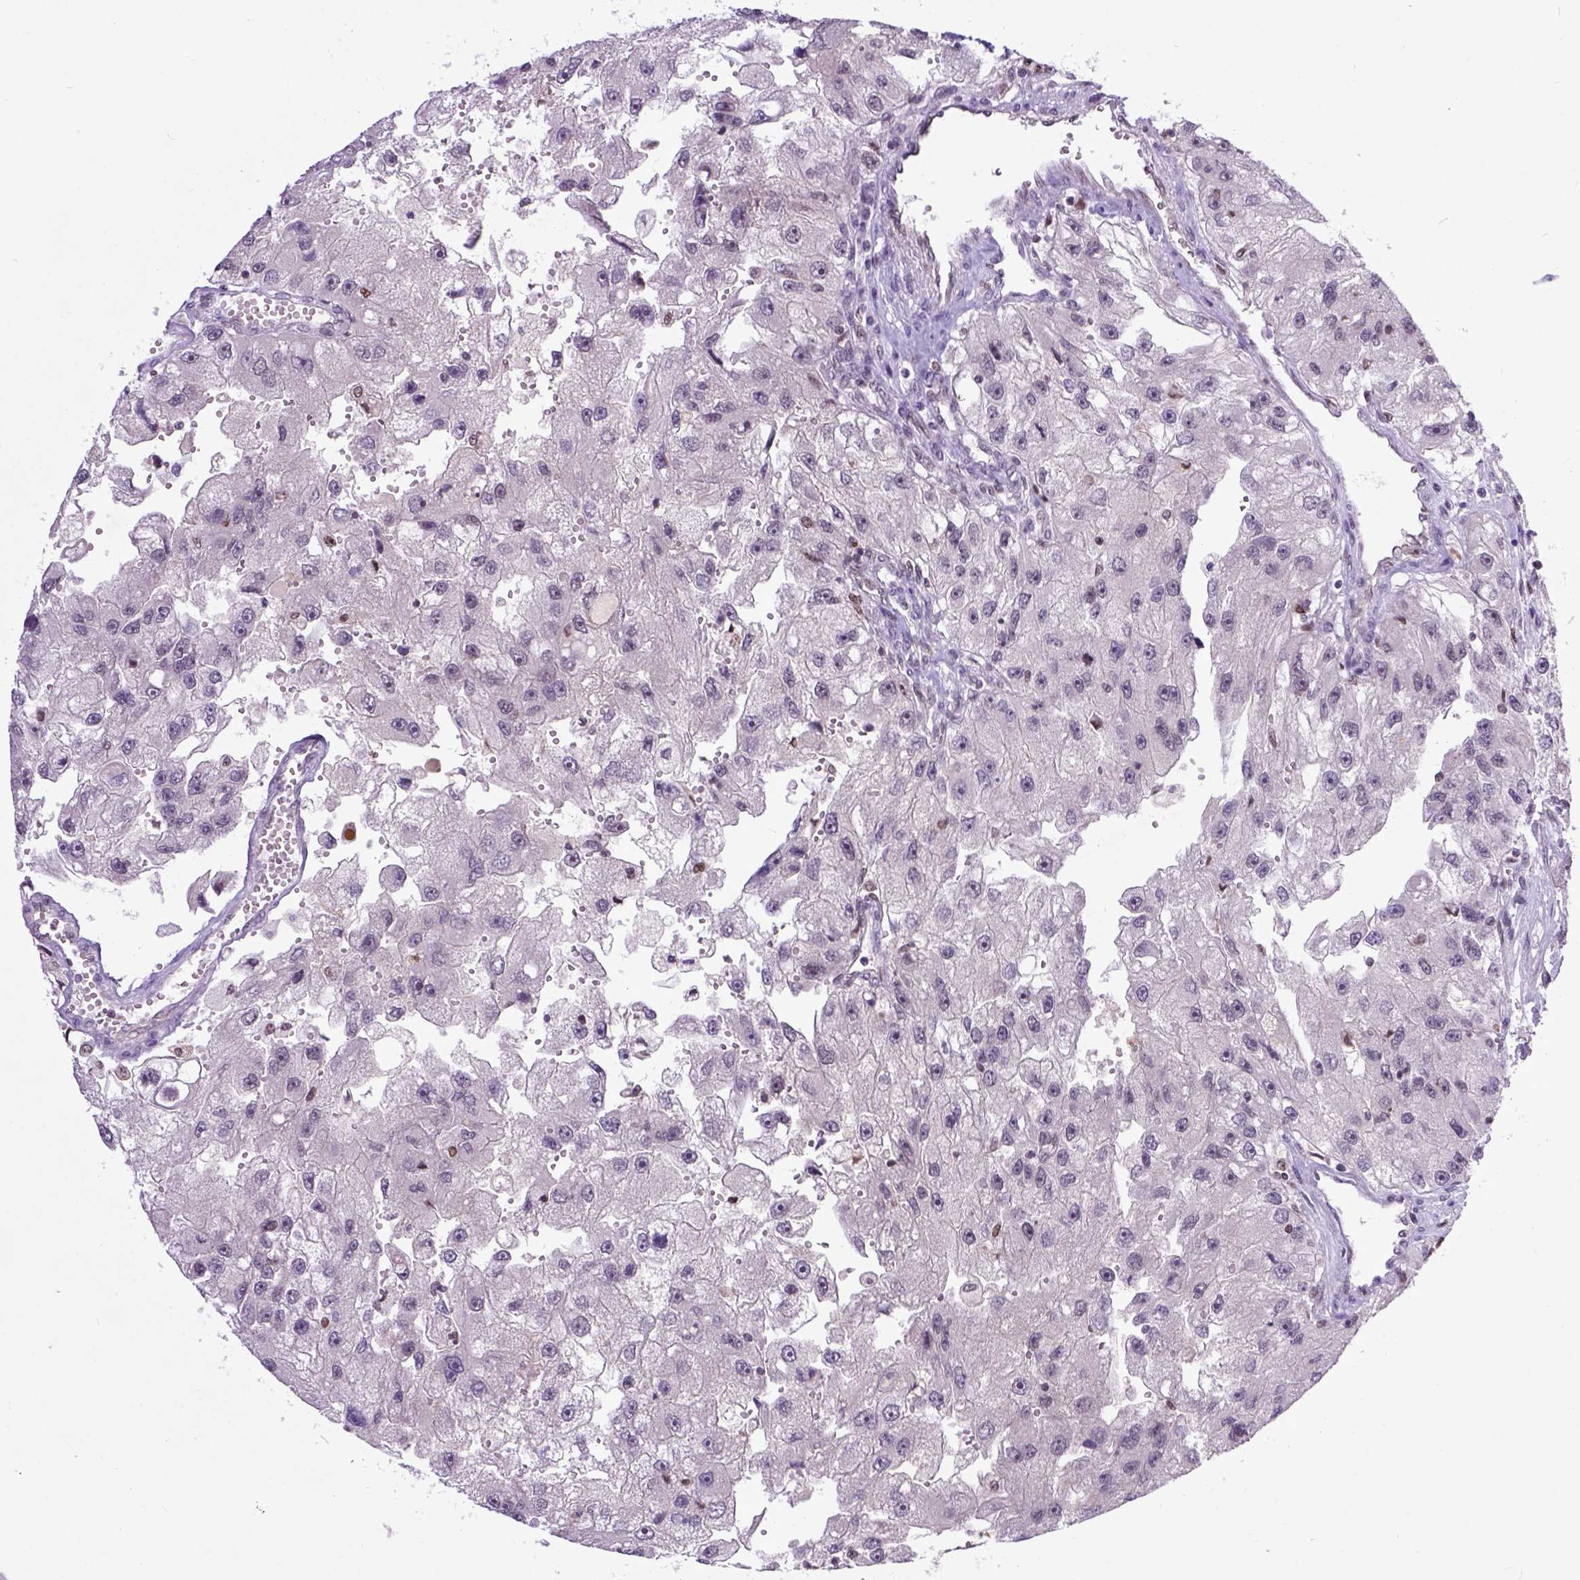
{"staining": {"intensity": "negative", "quantity": "none", "location": "none"}, "tissue": "renal cancer", "cell_type": "Tumor cells", "image_type": "cancer", "snomed": [{"axis": "morphology", "description": "Adenocarcinoma, NOS"}, {"axis": "topography", "description": "Kidney"}], "caption": "DAB (3,3'-diaminobenzidine) immunohistochemical staining of human renal cancer reveals no significant expression in tumor cells.", "gene": "RCC2", "patient": {"sex": "male", "age": 63}}